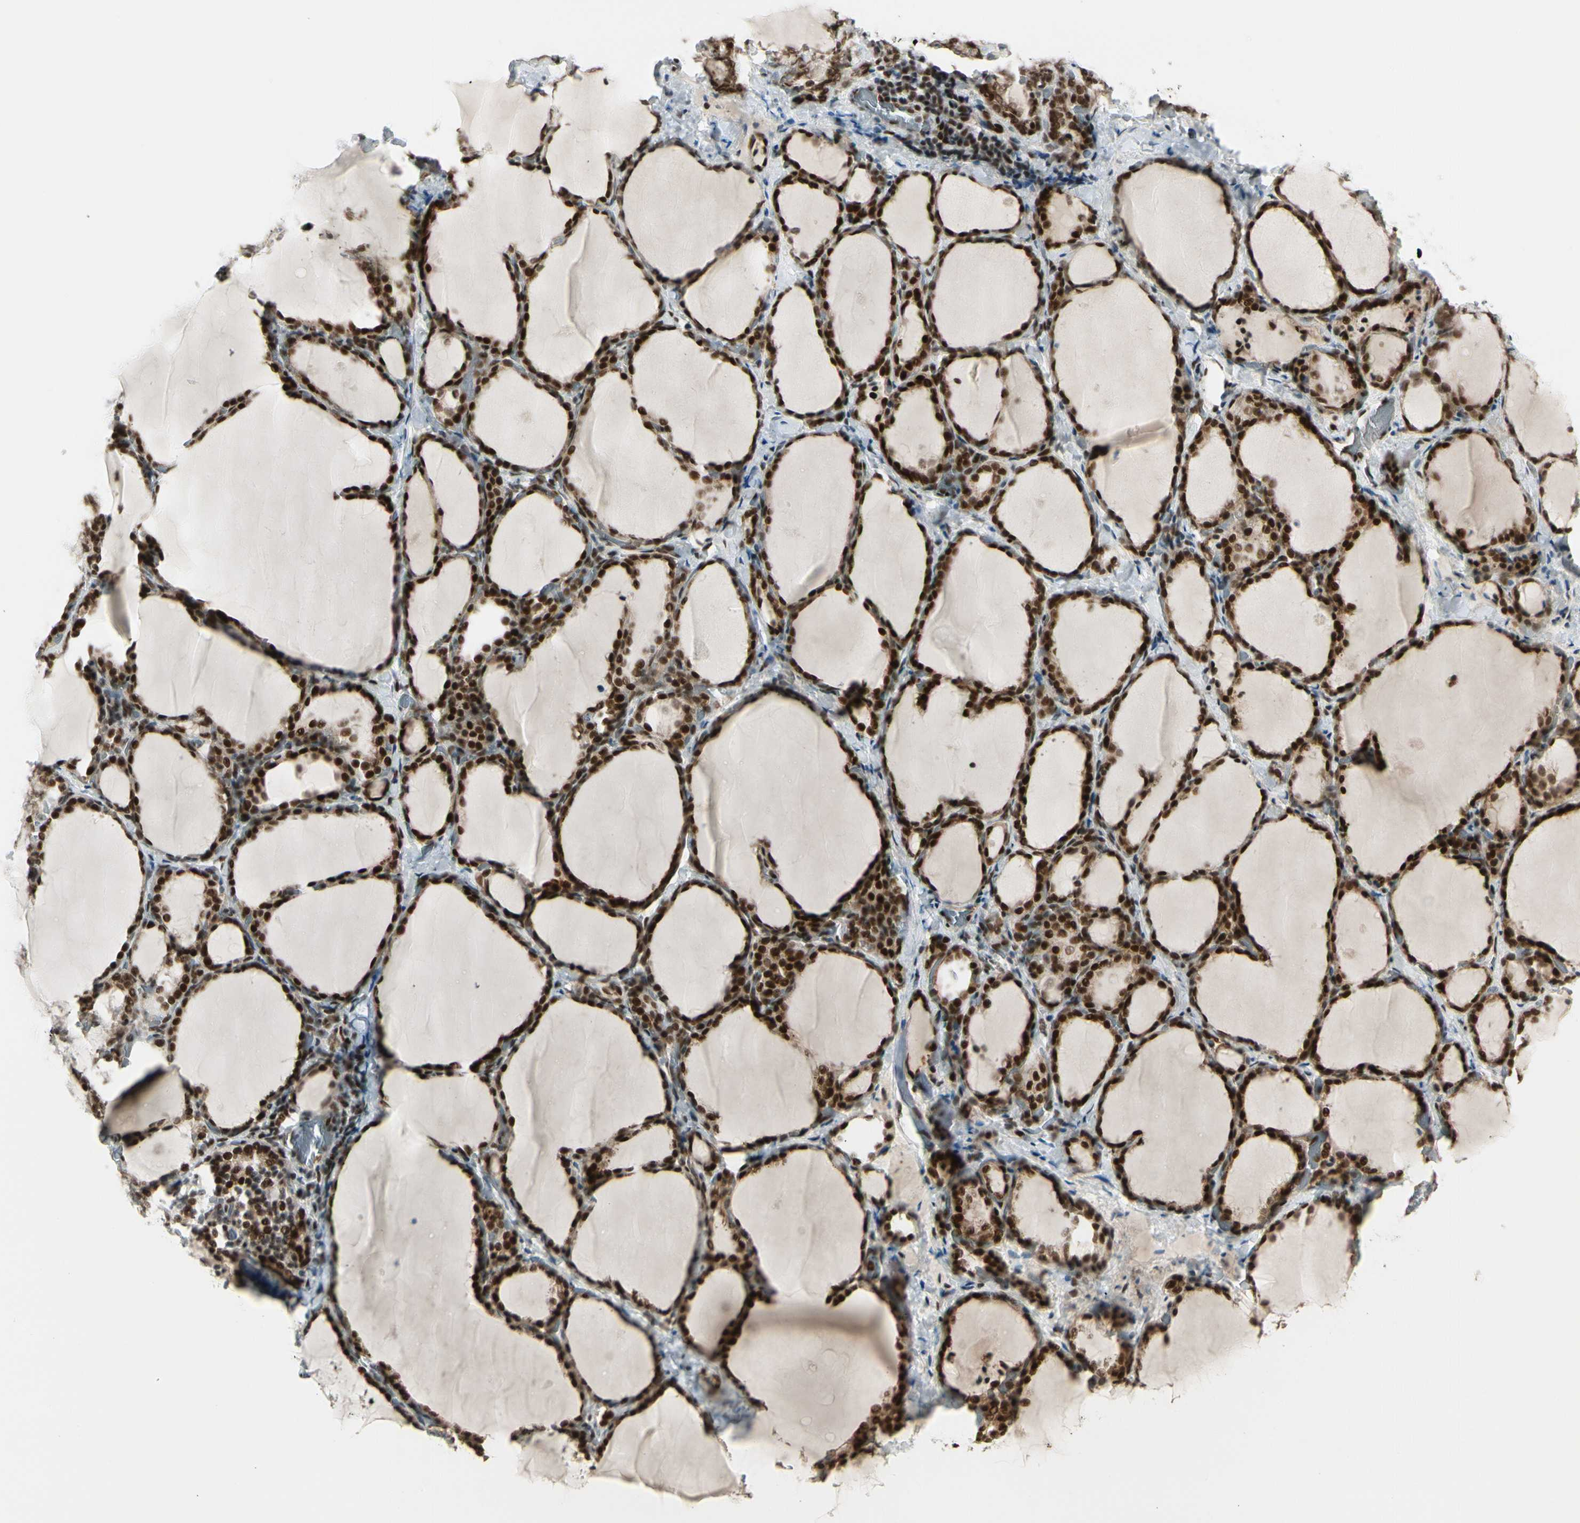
{"staining": {"intensity": "strong", "quantity": ">75%", "location": "nuclear"}, "tissue": "thyroid gland", "cell_type": "Glandular cells", "image_type": "normal", "snomed": [{"axis": "morphology", "description": "Normal tissue, NOS"}, {"axis": "morphology", "description": "Papillary adenocarcinoma, NOS"}, {"axis": "topography", "description": "Thyroid gland"}], "caption": "Protein expression by immunohistochemistry demonstrates strong nuclear staining in about >75% of glandular cells in normal thyroid gland. The protein of interest is stained brown, and the nuclei are stained in blue (DAB (3,3'-diaminobenzidine) IHC with brightfield microscopy, high magnification).", "gene": "CHAMP1", "patient": {"sex": "female", "age": 30}}